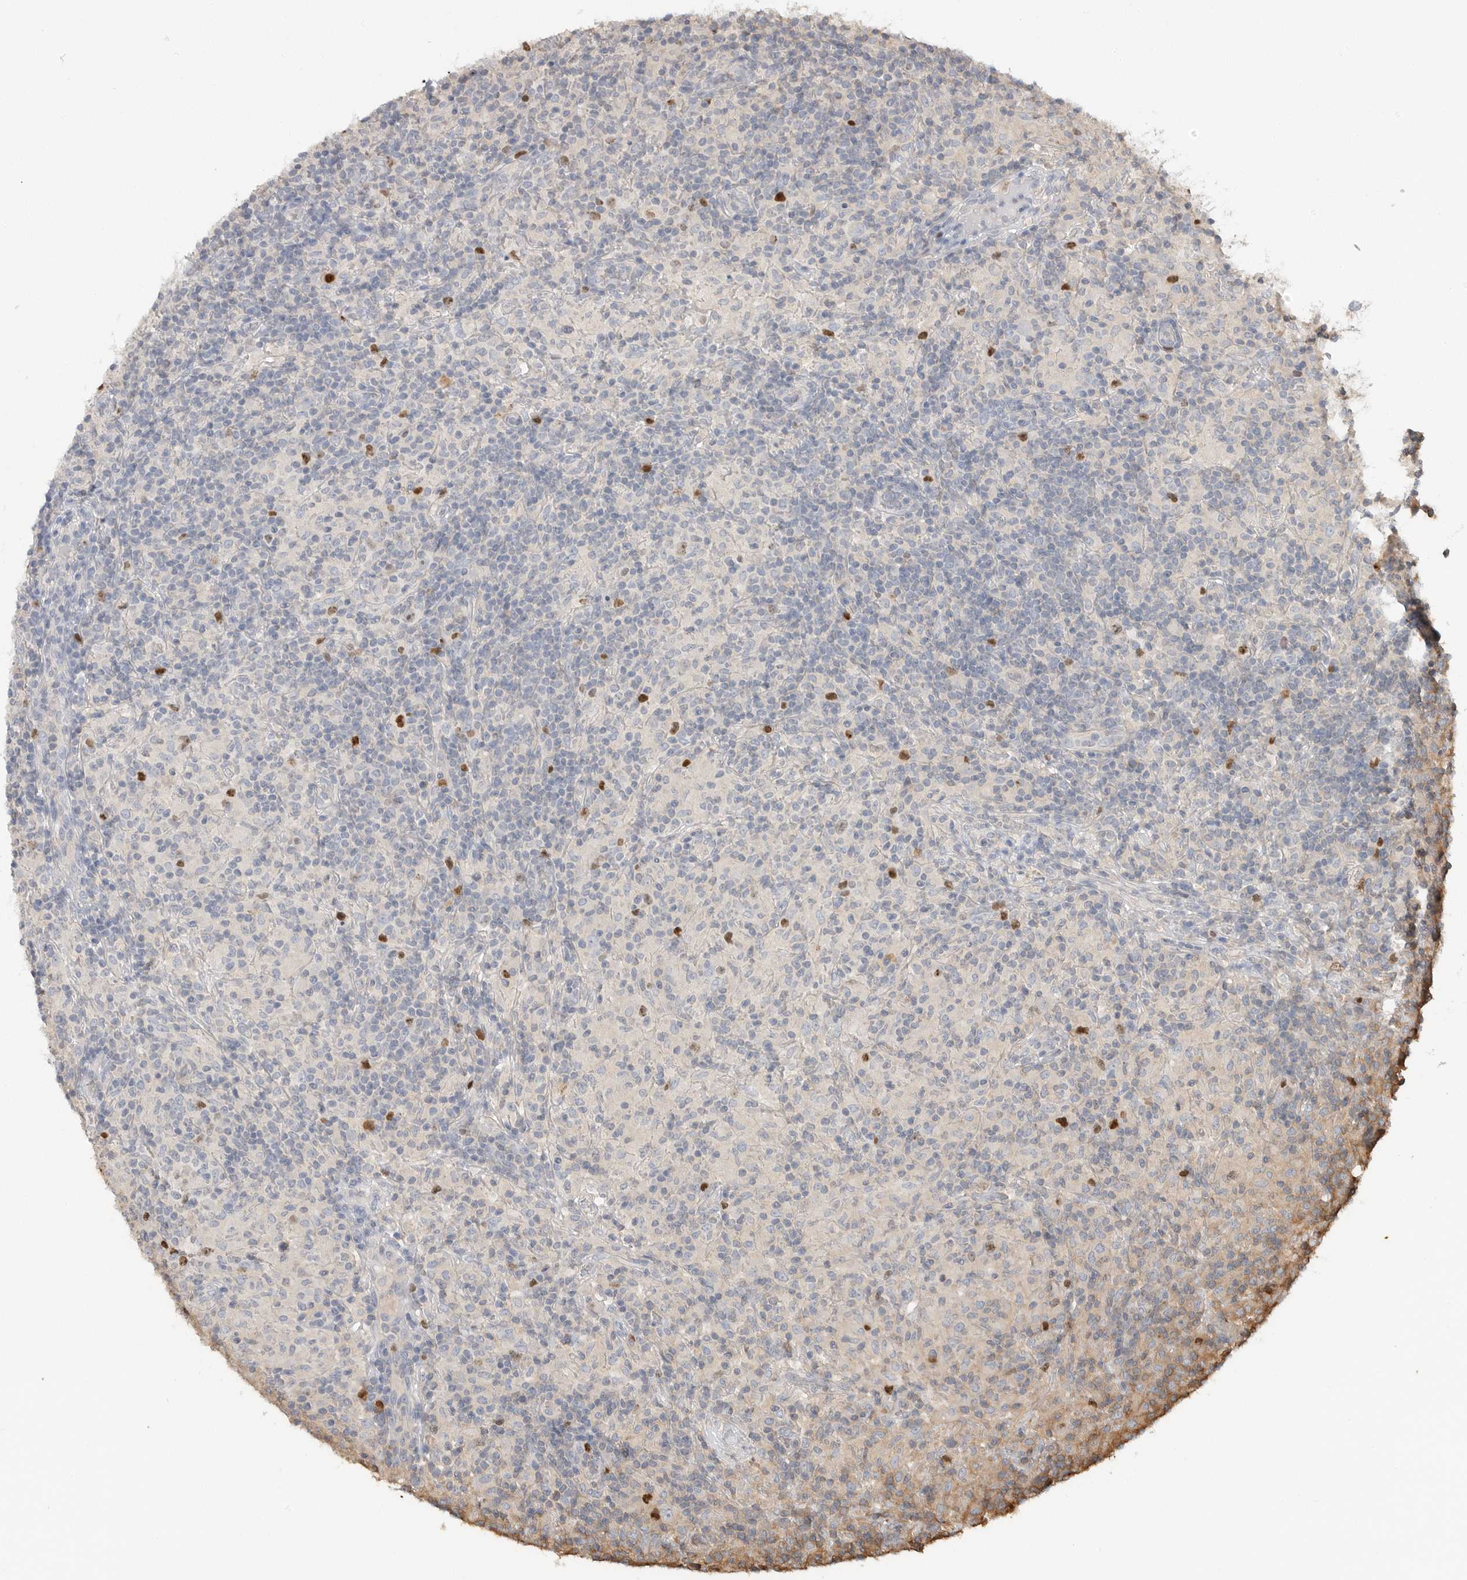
{"staining": {"intensity": "negative", "quantity": "none", "location": "none"}, "tissue": "lymphoma", "cell_type": "Tumor cells", "image_type": "cancer", "snomed": [{"axis": "morphology", "description": "Hodgkin's disease, NOS"}, {"axis": "topography", "description": "Lymph node"}], "caption": "Tumor cells show no significant protein positivity in Hodgkin's disease.", "gene": "TOP2A", "patient": {"sex": "male", "age": 70}}